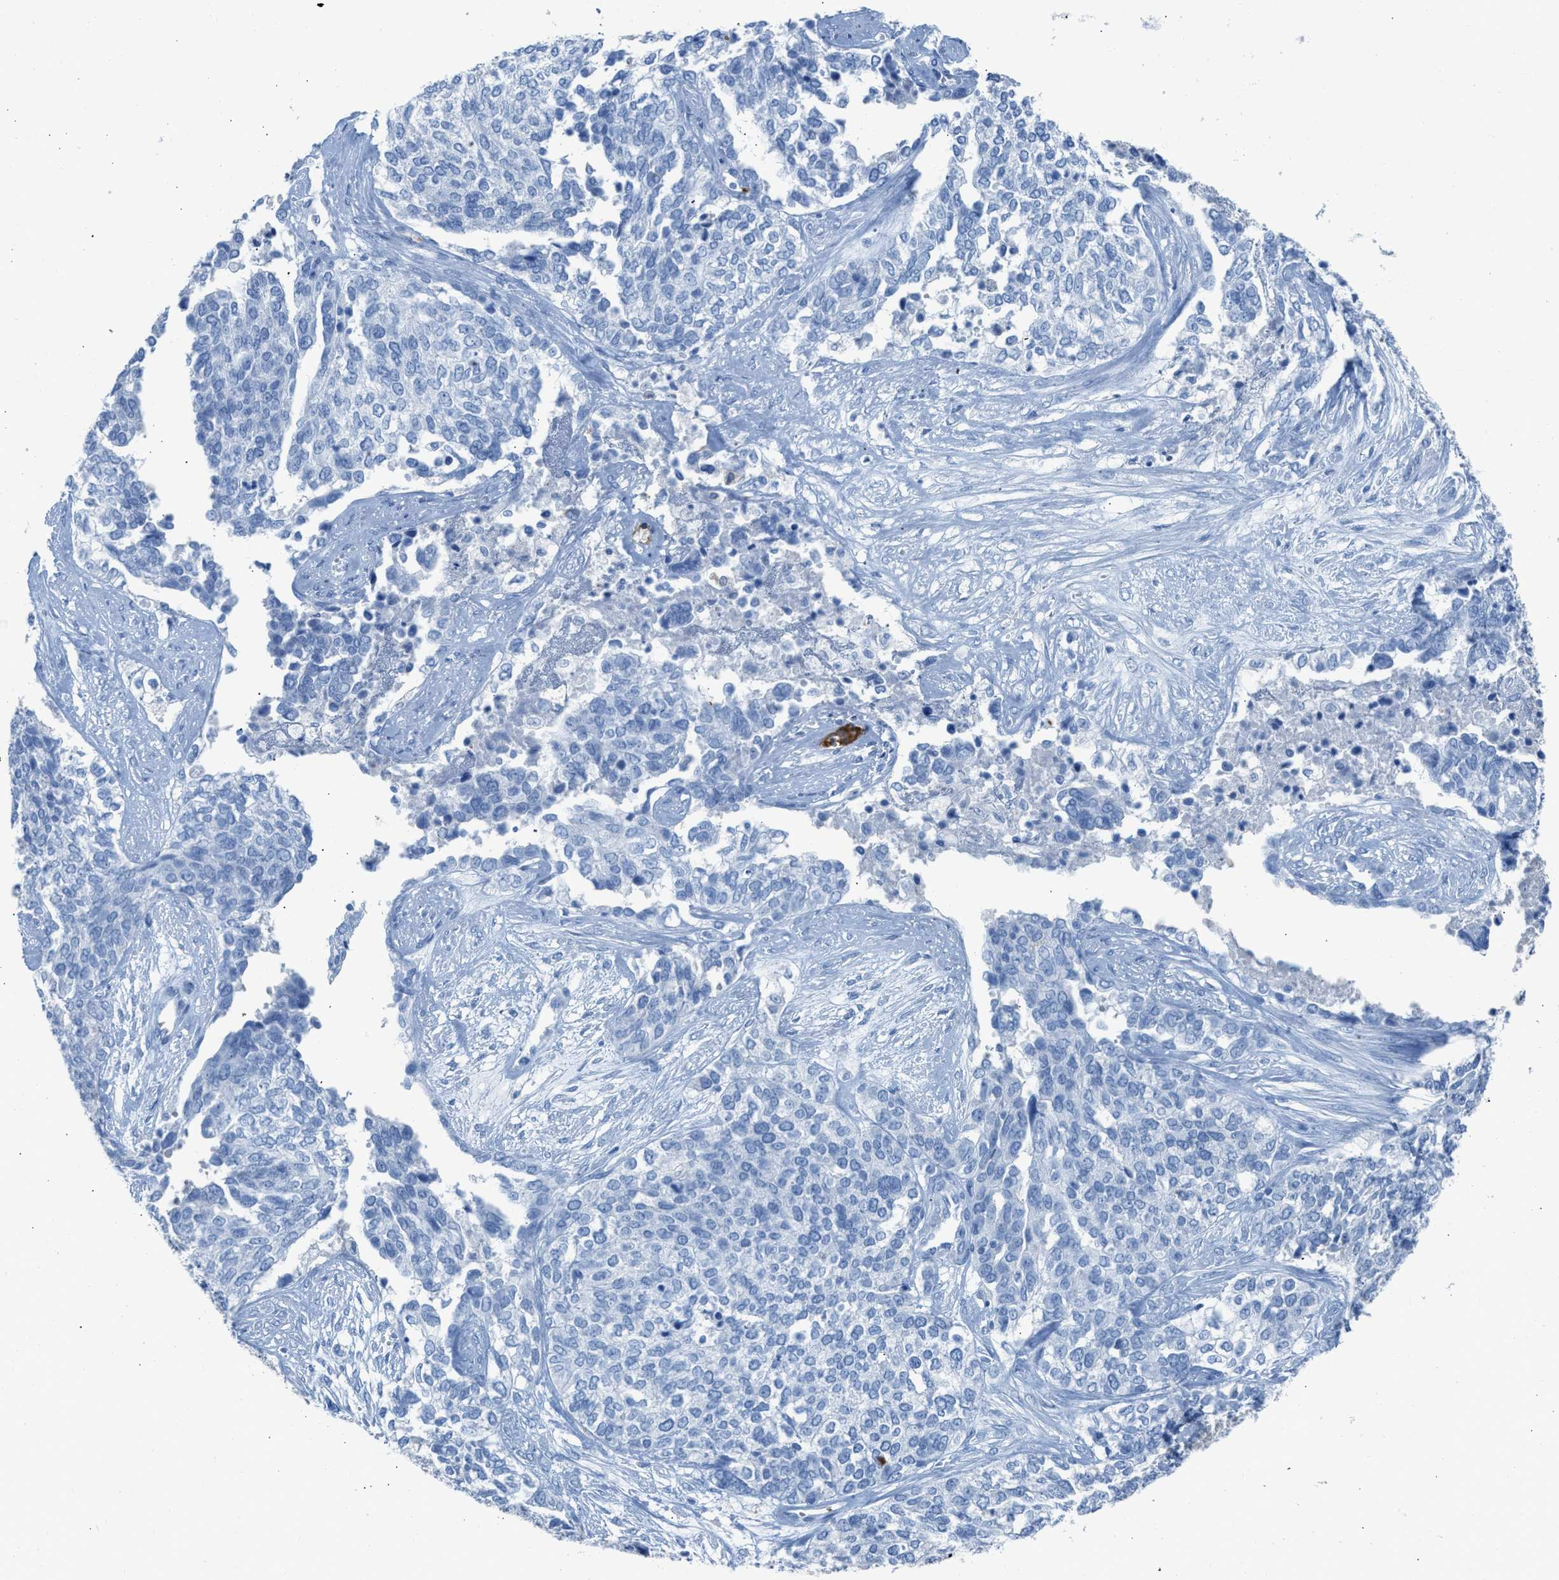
{"staining": {"intensity": "moderate", "quantity": "<25%", "location": "cytoplasmic/membranous"}, "tissue": "ovarian cancer", "cell_type": "Tumor cells", "image_type": "cancer", "snomed": [{"axis": "morphology", "description": "Cystadenocarcinoma, serous, NOS"}, {"axis": "topography", "description": "Ovary"}], "caption": "This photomicrograph reveals immunohistochemistry (IHC) staining of ovarian serous cystadenocarcinoma, with low moderate cytoplasmic/membranous staining in about <25% of tumor cells.", "gene": "FAIM2", "patient": {"sex": "female", "age": 44}}